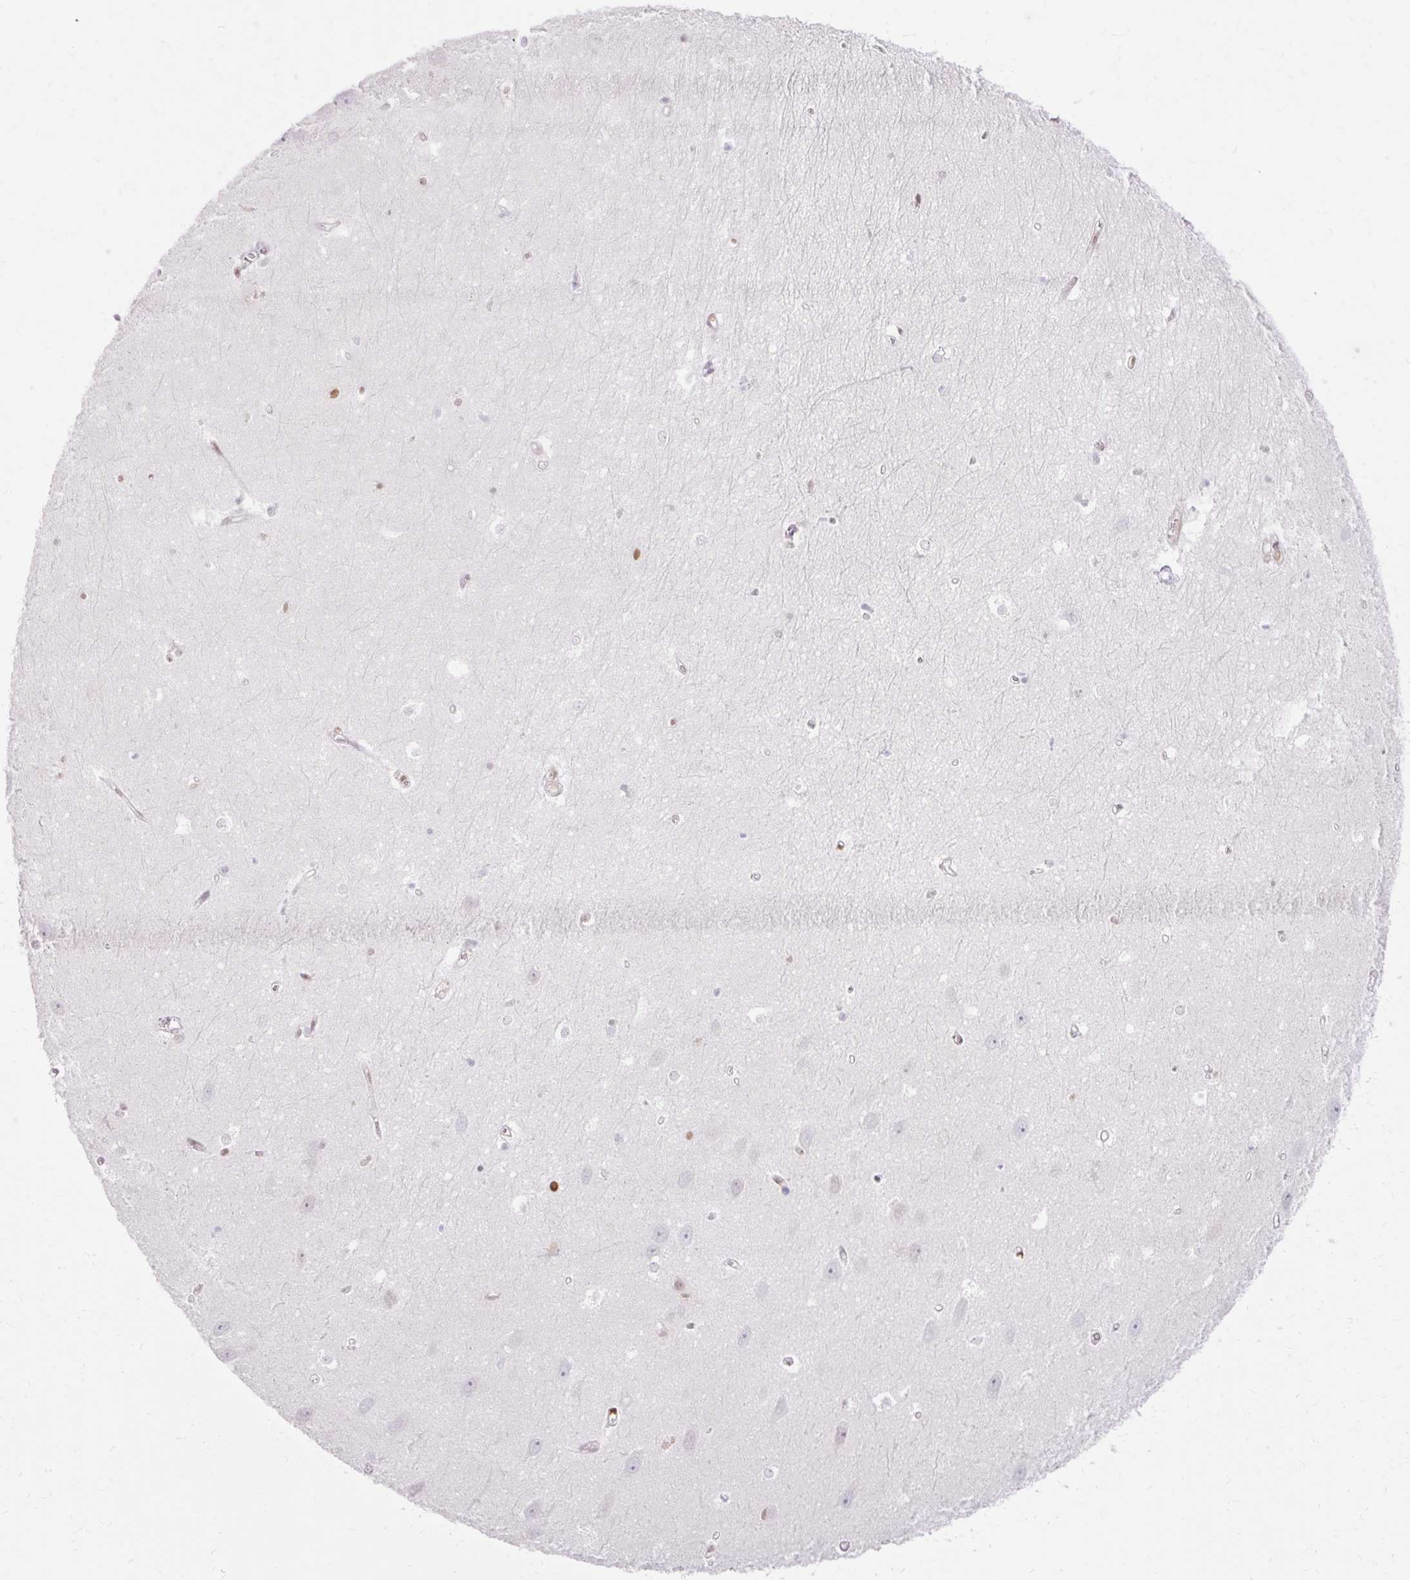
{"staining": {"intensity": "strong", "quantity": "<25%", "location": "nuclear"}, "tissue": "hippocampus", "cell_type": "Glial cells", "image_type": "normal", "snomed": [{"axis": "morphology", "description": "Normal tissue, NOS"}, {"axis": "topography", "description": "Hippocampus"}], "caption": "Protein expression by immunohistochemistry (IHC) shows strong nuclear expression in approximately <25% of glial cells in benign hippocampus. Nuclei are stained in blue.", "gene": "ENSG00000261832", "patient": {"sex": "female", "age": 64}}